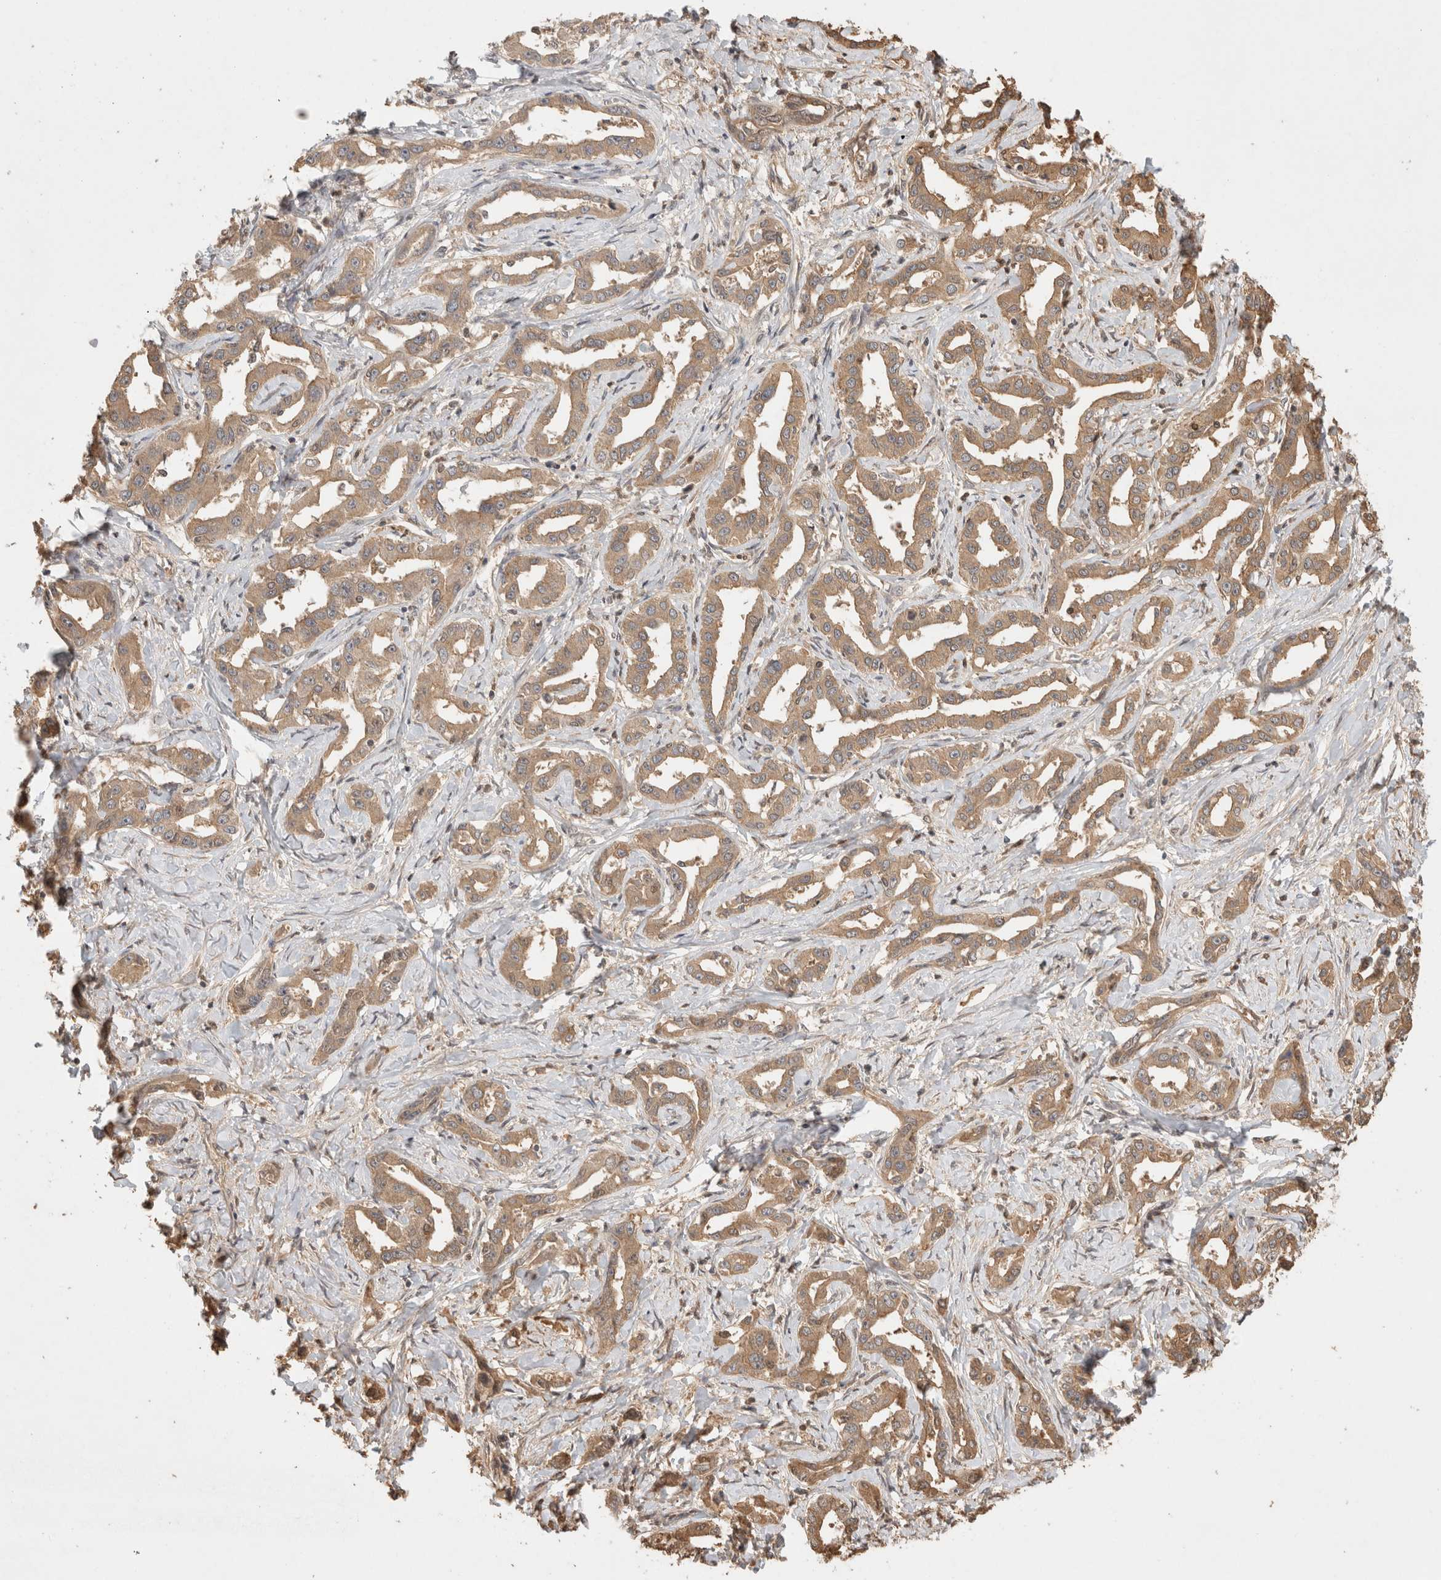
{"staining": {"intensity": "moderate", "quantity": ">75%", "location": "cytoplasmic/membranous"}, "tissue": "liver cancer", "cell_type": "Tumor cells", "image_type": "cancer", "snomed": [{"axis": "morphology", "description": "Cholangiocarcinoma"}, {"axis": "topography", "description": "Liver"}], "caption": "IHC (DAB (3,3'-diaminobenzidine)) staining of liver cholangiocarcinoma shows moderate cytoplasmic/membranous protein positivity in approximately >75% of tumor cells. Using DAB (brown) and hematoxylin (blue) stains, captured at high magnification using brightfield microscopy.", "gene": "PRMT3", "patient": {"sex": "male", "age": 59}}